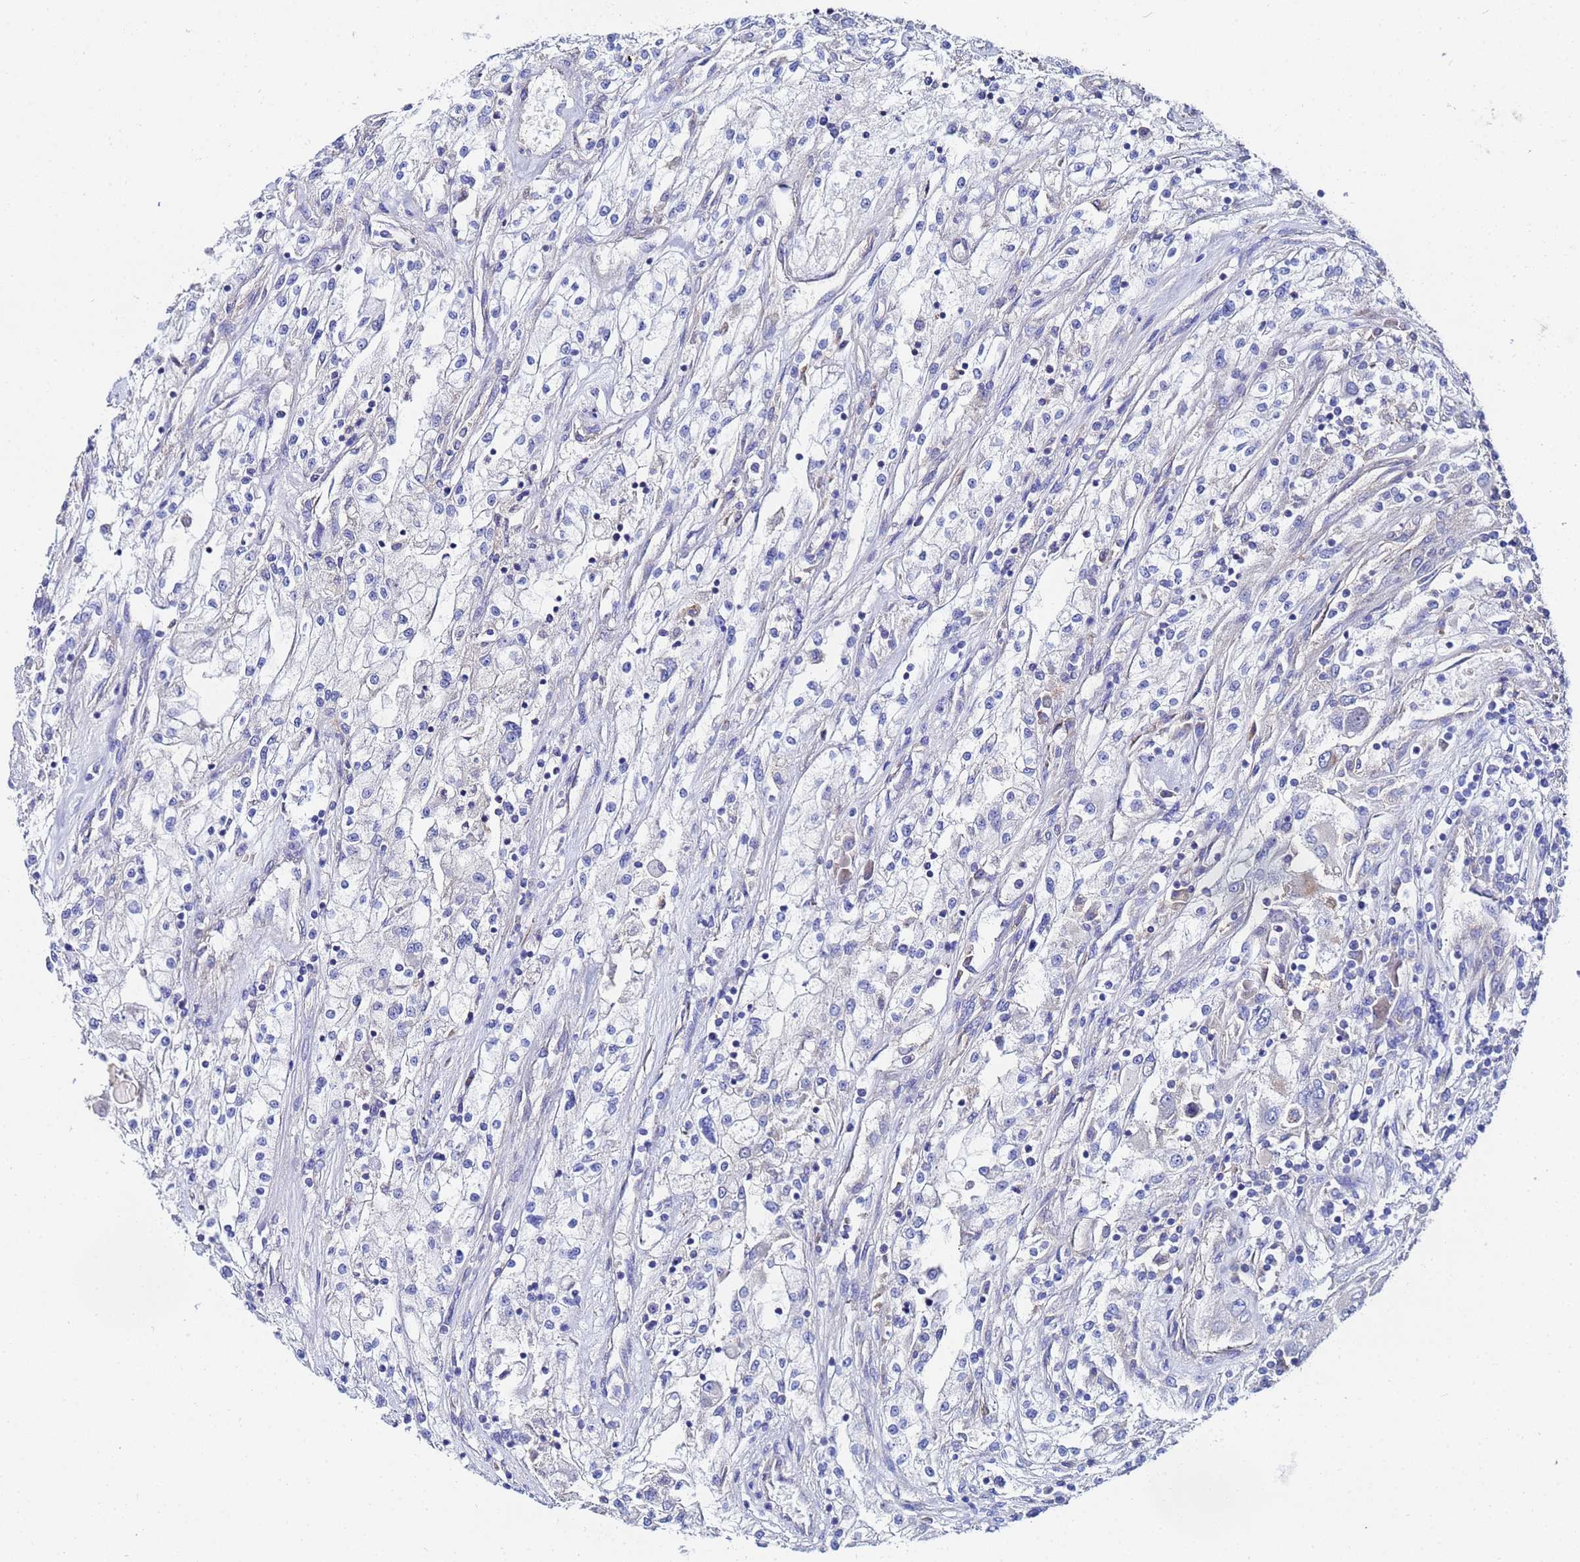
{"staining": {"intensity": "negative", "quantity": "none", "location": "none"}, "tissue": "renal cancer", "cell_type": "Tumor cells", "image_type": "cancer", "snomed": [{"axis": "morphology", "description": "Adenocarcinoma, NOS"}, {"axis": "topography", "description": "Kidney"}], "caption": "Immunohistochemical staining of adenocarcinoma (renal) demonstrates no significant positivity in tumor cells.", "gene": "FAHD2A", "patient": {"sex": "female", "age": 52}}